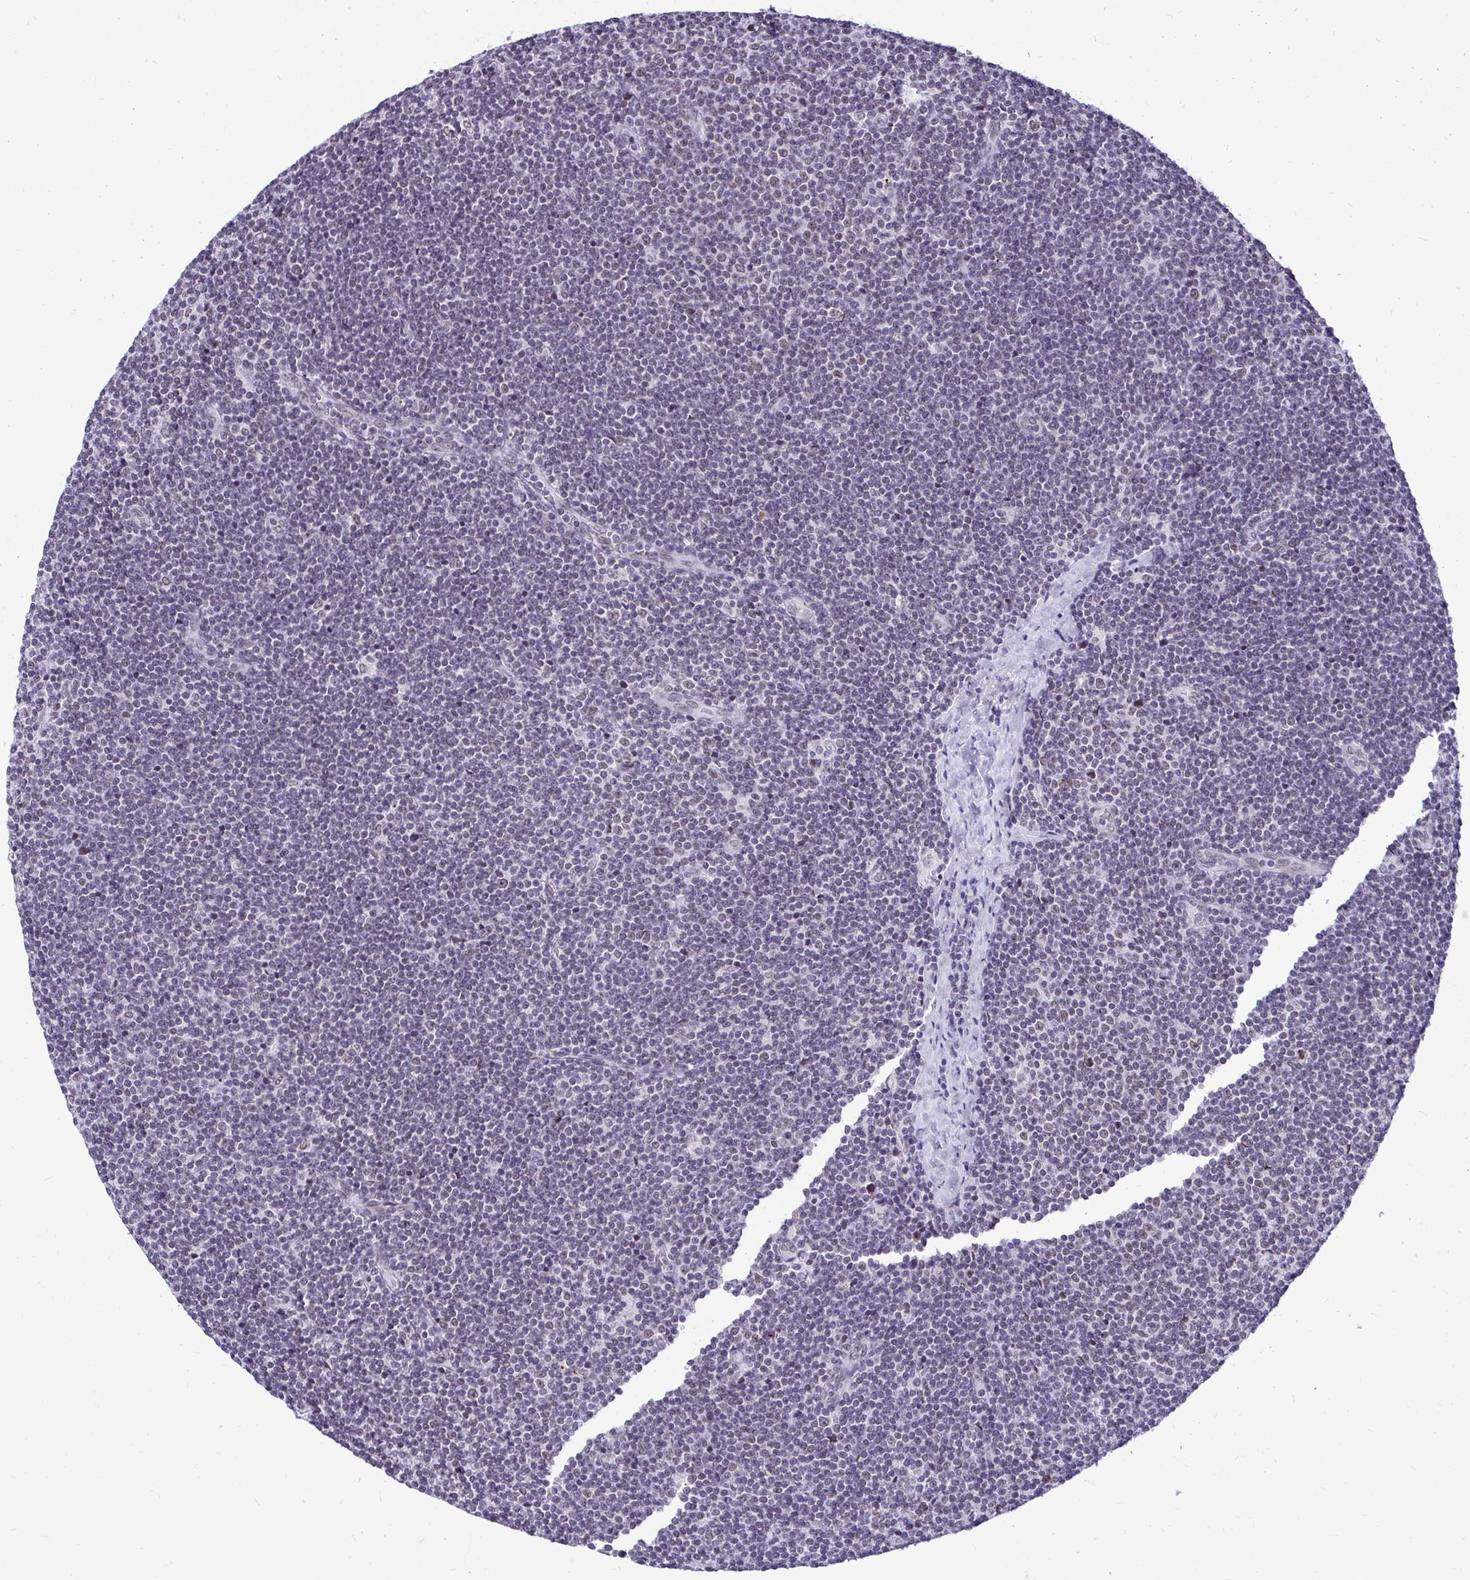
{"staining": {"intensity": "negative", "quantity": "none", "location": "none"}, "tissue": "lymphoma", "cell_type": "Tumor cells", "image_type": "cancer", "snomed": [{"axis": "morphology", "description": "Malignant lymphoma, non-Hodgkin's type, Low grade"}, {"axis": "topography", "description": "Lymph node"}], "caption": "IHC micrograph of neoplastic tissue: human malignant lymphoma, non-Hodgkin's type (low-grade) stained with DAB (3,3'-diaminobenzidine) demonstrates no significant protein positivity in tumor cells.", "gene": "BANF1", "patient": {"sex": "male", "age": 48}}